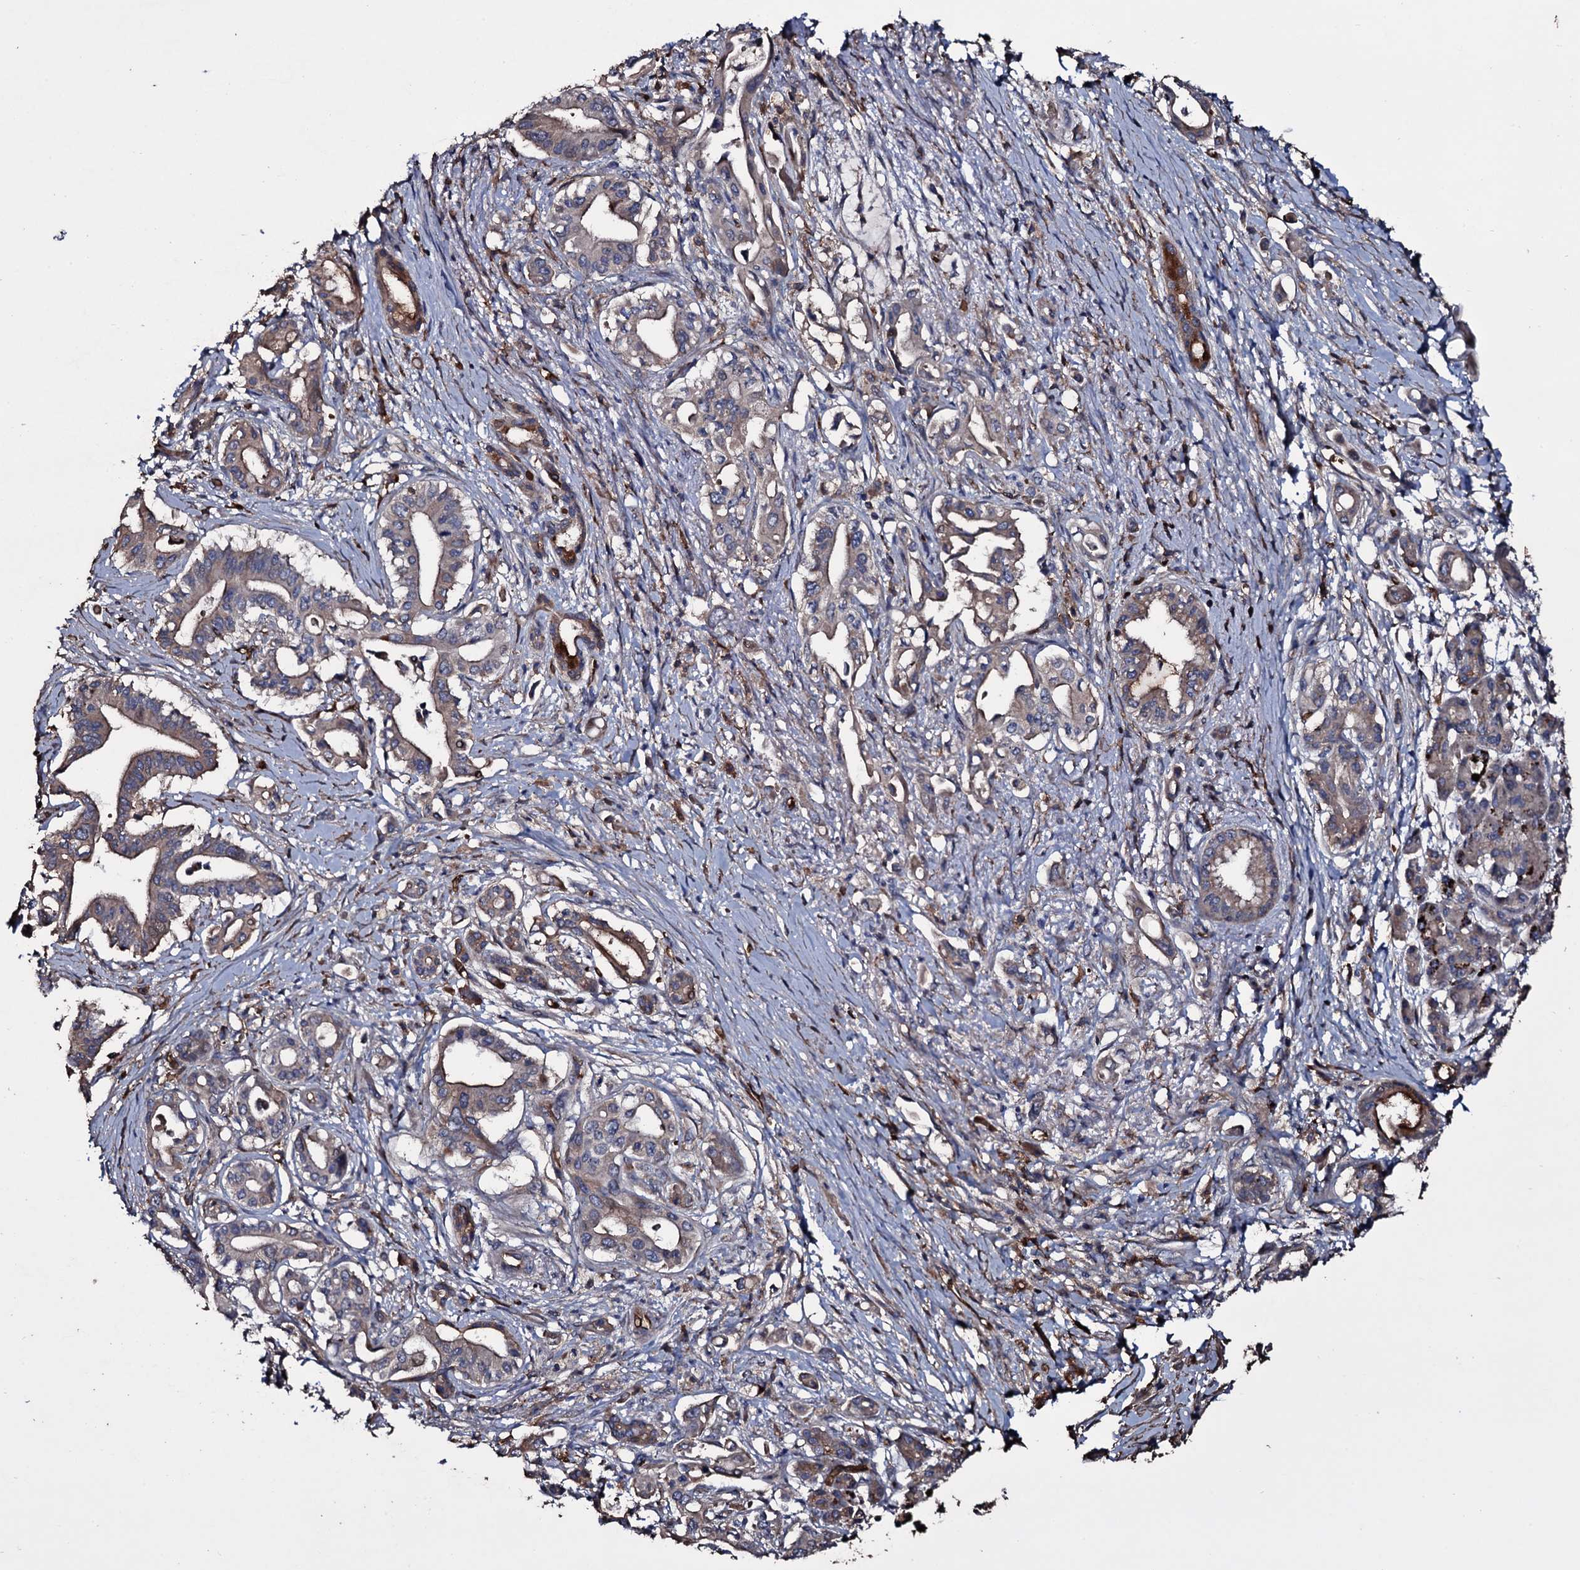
{"staining": {"intensity": "weak", "quantity": "25%-75%", "location": "cytoplasmic/membranous"}, "tissue": "pancreatic cancer", "cell_type": "Tumor cells", "image_type": "cancer", "snomed": [{"axis": "morphology", "description": "Adenocarcinoma, NOS"}, {"axis": "topography", "description": "Pancreas"}], "caption": "Pancreatic cancer stained with immunohistochemistry displays weak cytoplasmic/membranous positivity in about 25%-75% of tumor cells.", "gene": "ZSWIM8", "patient": {"sex": "female", "age": 77}}